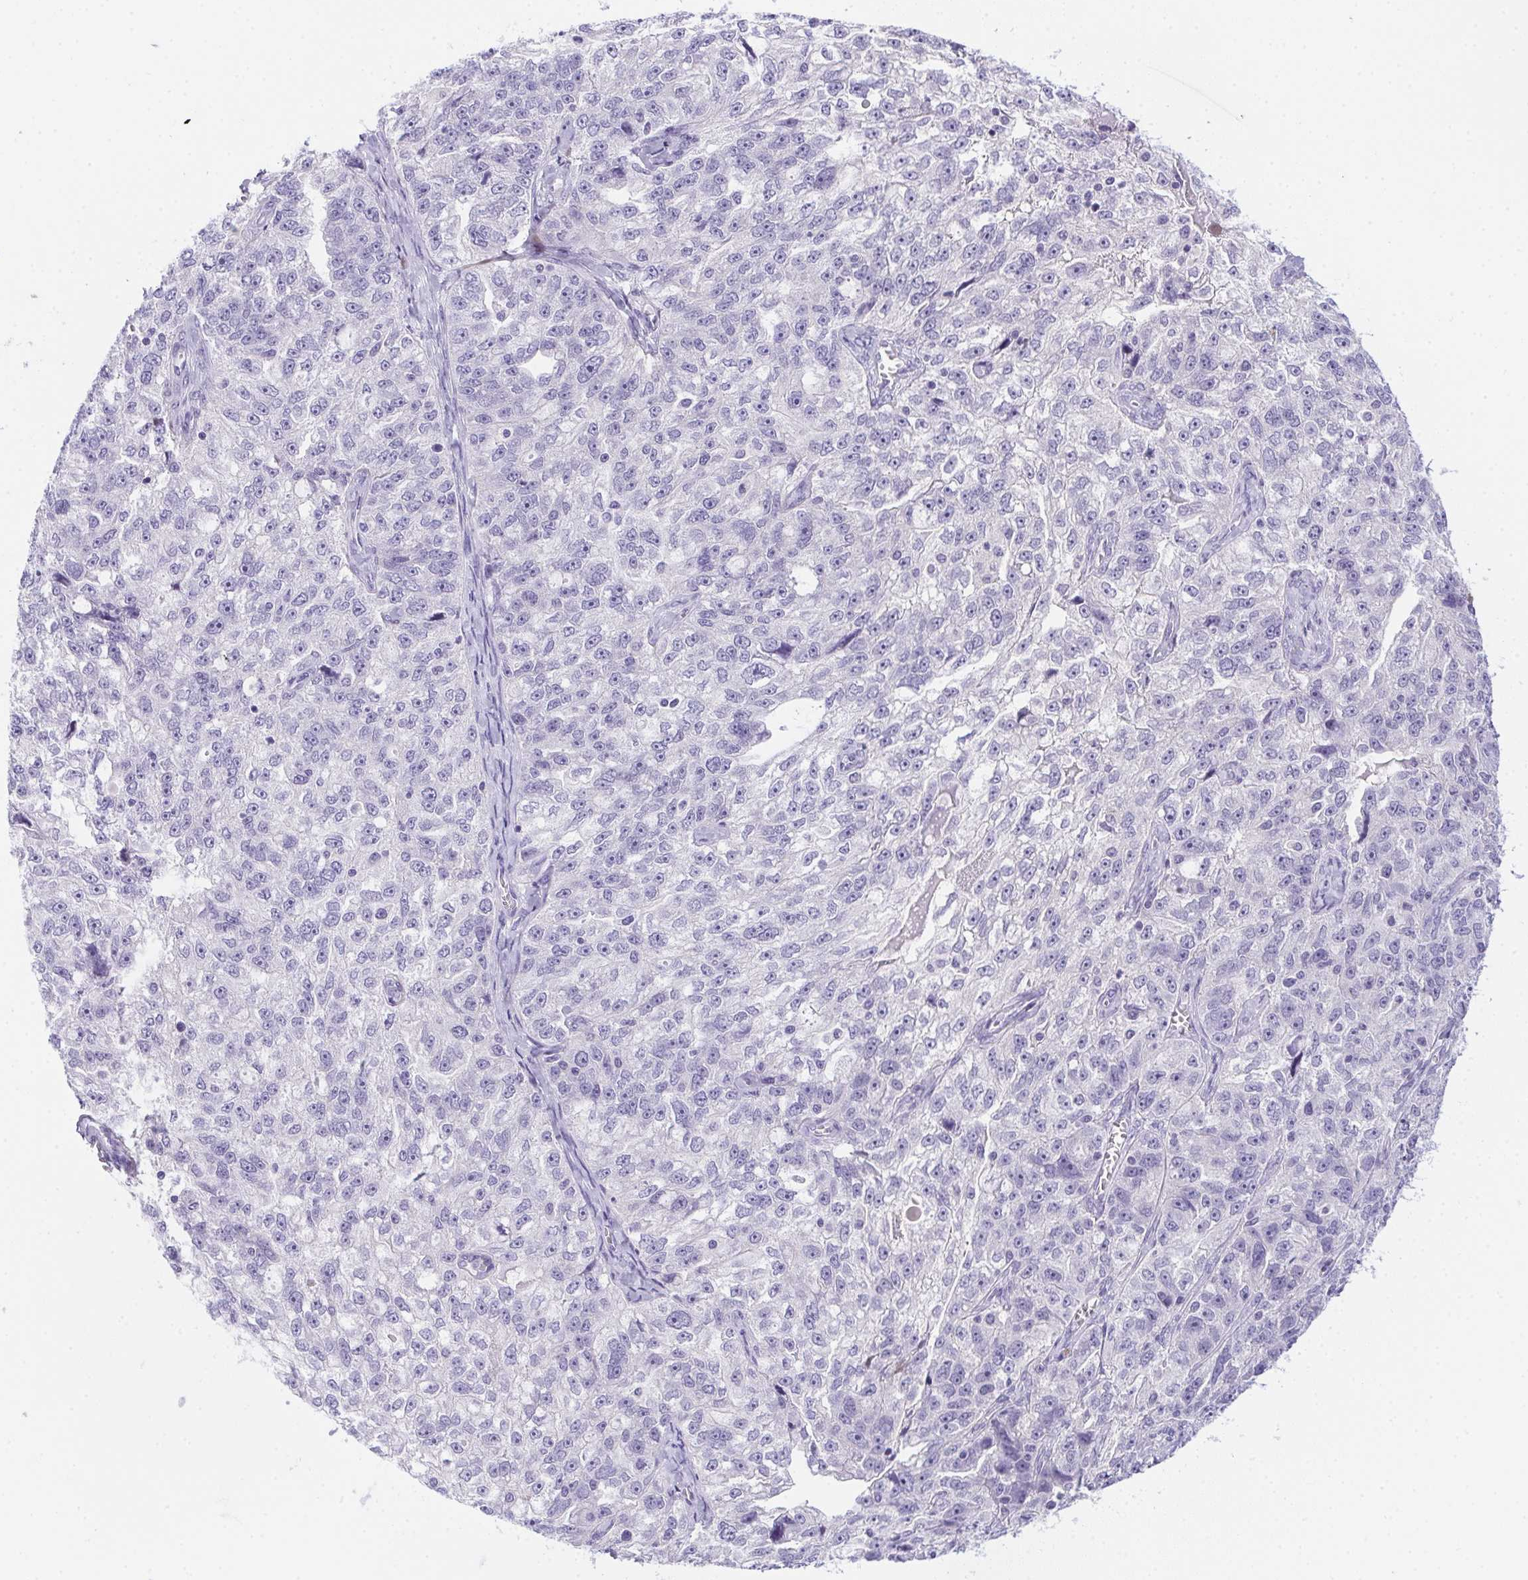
{"staining": {"intensity": "negative", "quantity": "none", "location": "none"}, "tissue": "ovarian cancer", "cell_type": "Tumor cells", "image_type": "cancer", "snomed": [{"axis": "morphology", "description": "Cystadenocarcinoma, serous, NOS"}, {"axis": "topography", "description": "Ovary"}], "caption": "Tumor cells show no significant staining in serous cystadenocarcinoma (ovarian). The staining was performed using DAB (3,3'-diaminobenzidine) to visualize the protein expression in brown, while the nuclei were stained in blue with hematoxylin (Magnification: 20x).", "gene": "PRKAA1", "patient": {"sex": "female", "age": 51}}